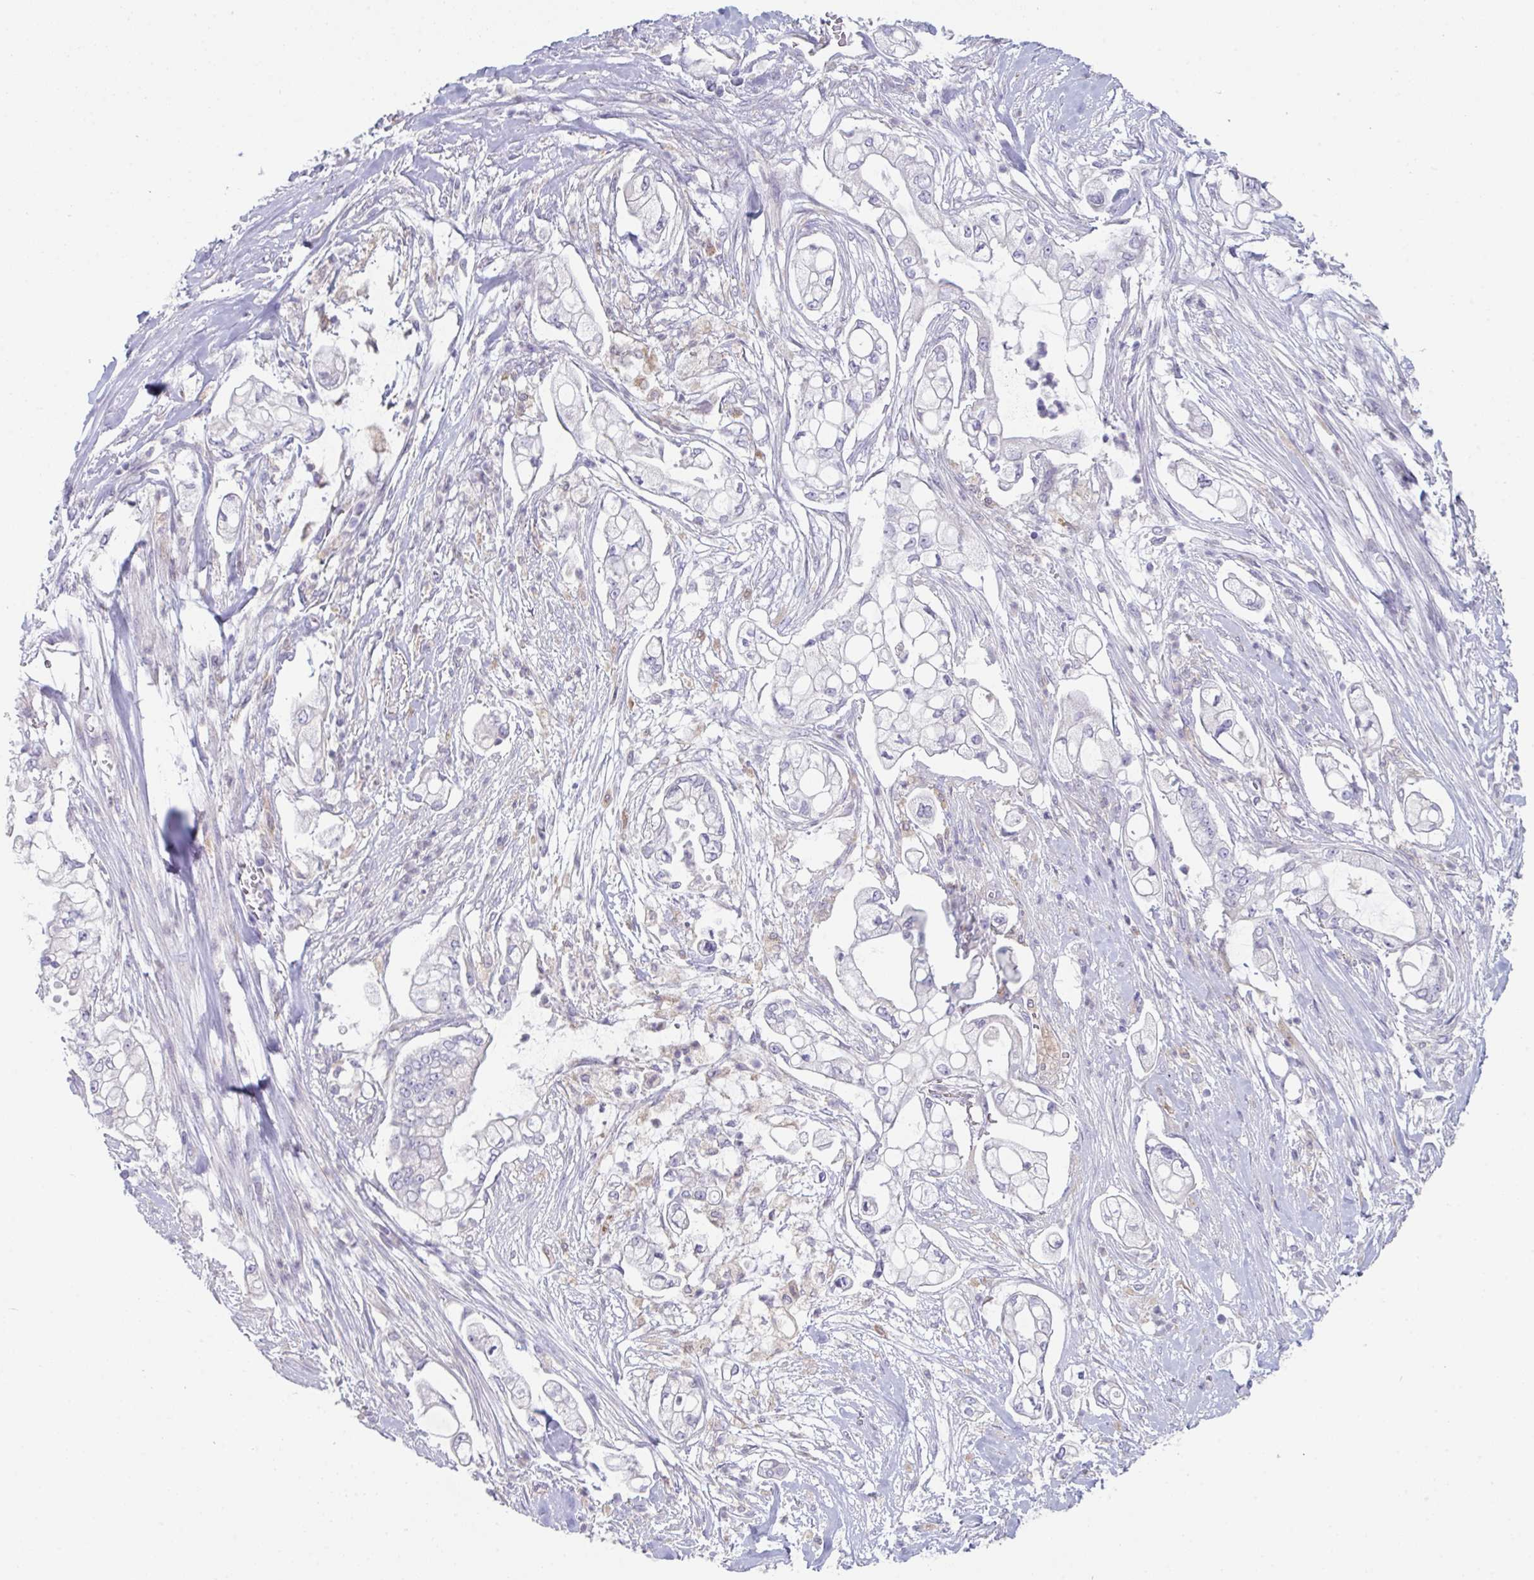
{"staining": {"intensity": "negative", "quantity": "none", "location": "none"}, "tissue": "pancreatic cancer", "cell_type": "Tumor cells", "image_type": "cancer", "snomed": [{"axis": "morphology", "description": "Adenocarcinoma, NOS"}, {"axis": "topography", "description": "Pancreas"}], "caption": "IHC photomicrograph of pancreatic cancer stained for a protein (brown), which demonstrates no expression in tumor cells.", "gene": "PTPRD", "patient": {"sex": "female", "age": 69}}